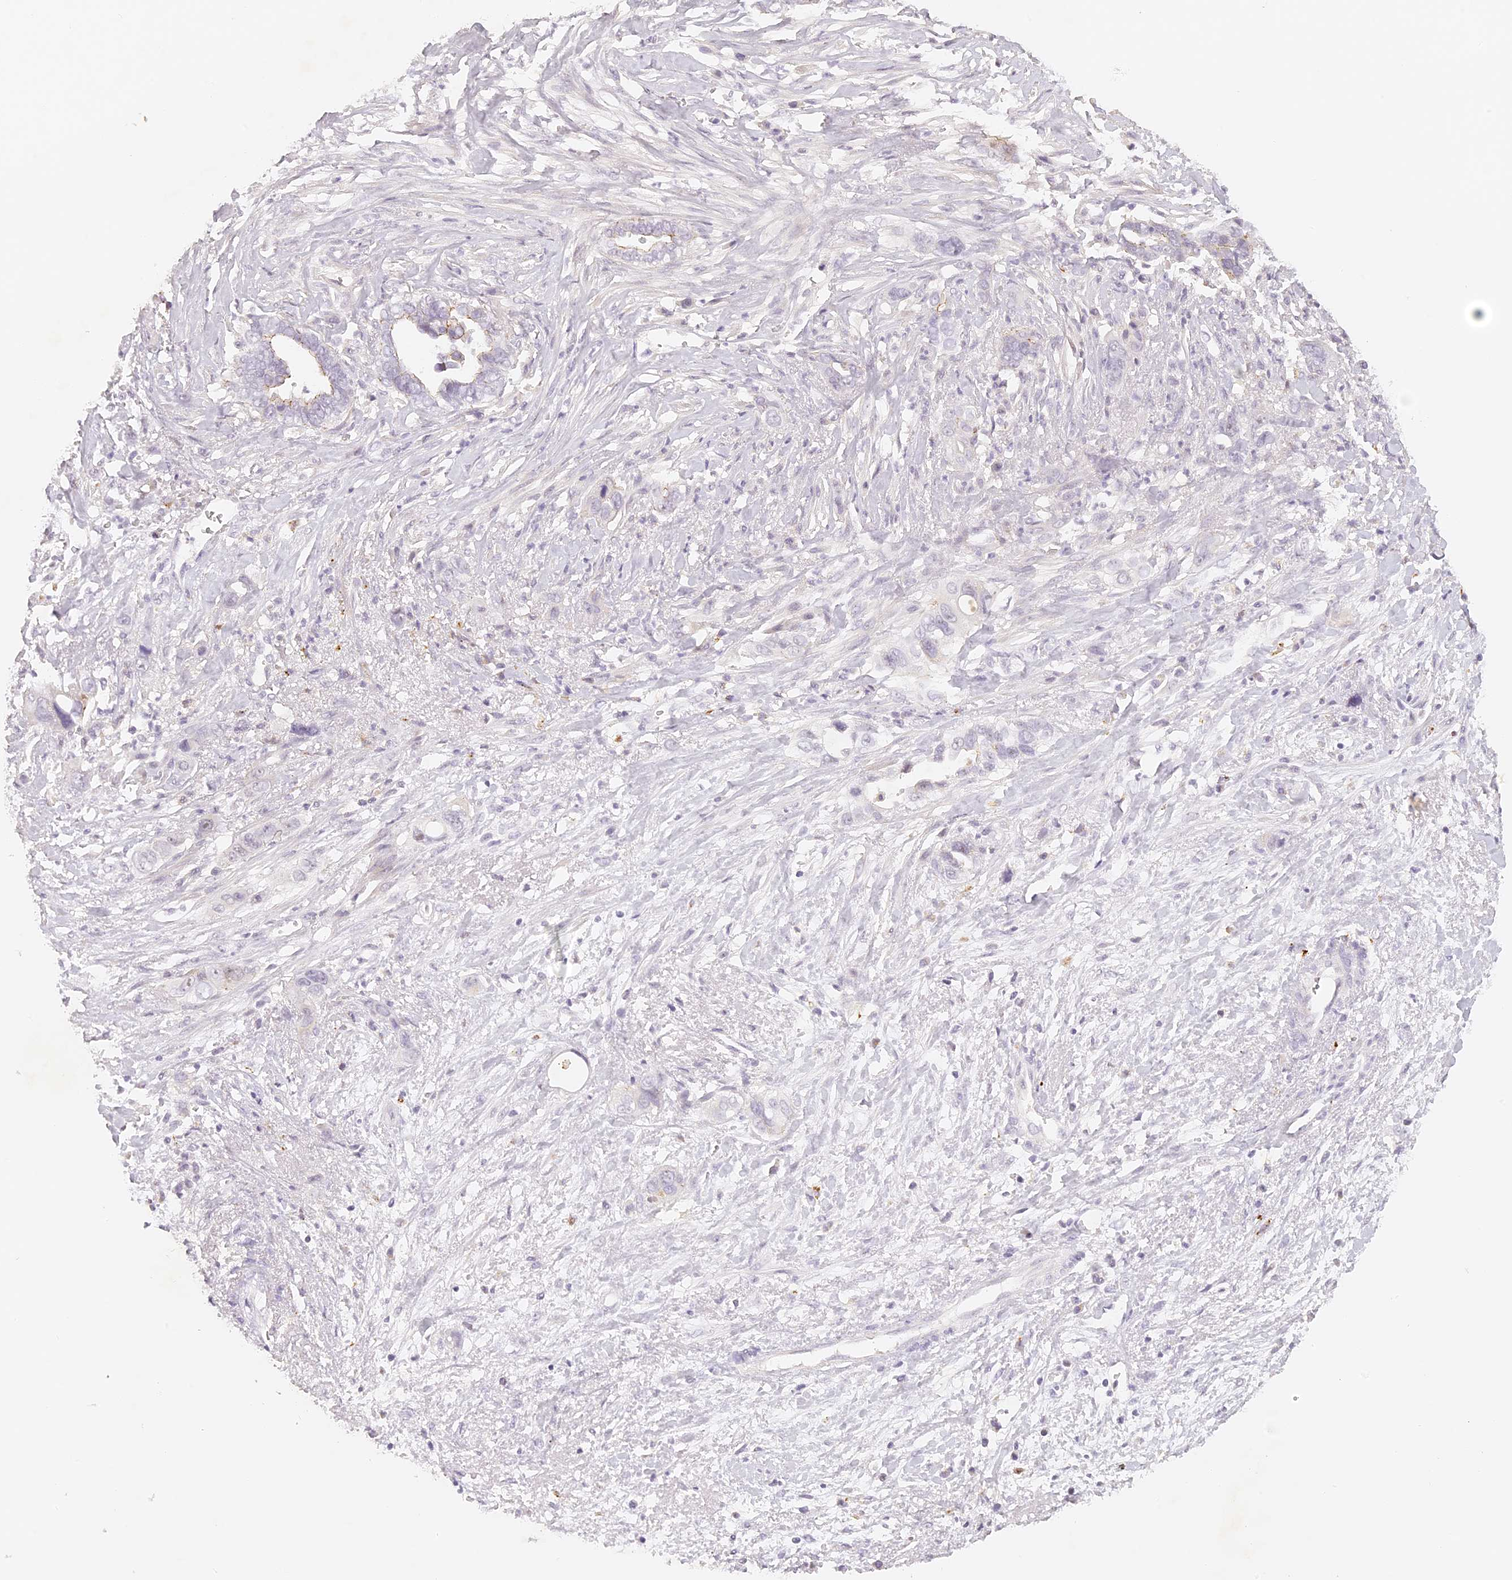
{"staining": {"intensity": "weak", "quantity": "<25%", "location": "cytoplasmic/membranous"}, "tissue": "liver cancer", "cell_type": "Tumor cells", "image_type": "cancer", "snomed": [{"axis": "morphology", "description": "Cholangiocarcinoma"}, {"axis": "topography", "description": "Liver"}], "caption": "Image shows no significant protein positivity in tumor cells of liver cancer.", "gene": "ELL3", "patient": {"sex": "female", "age": 79}}